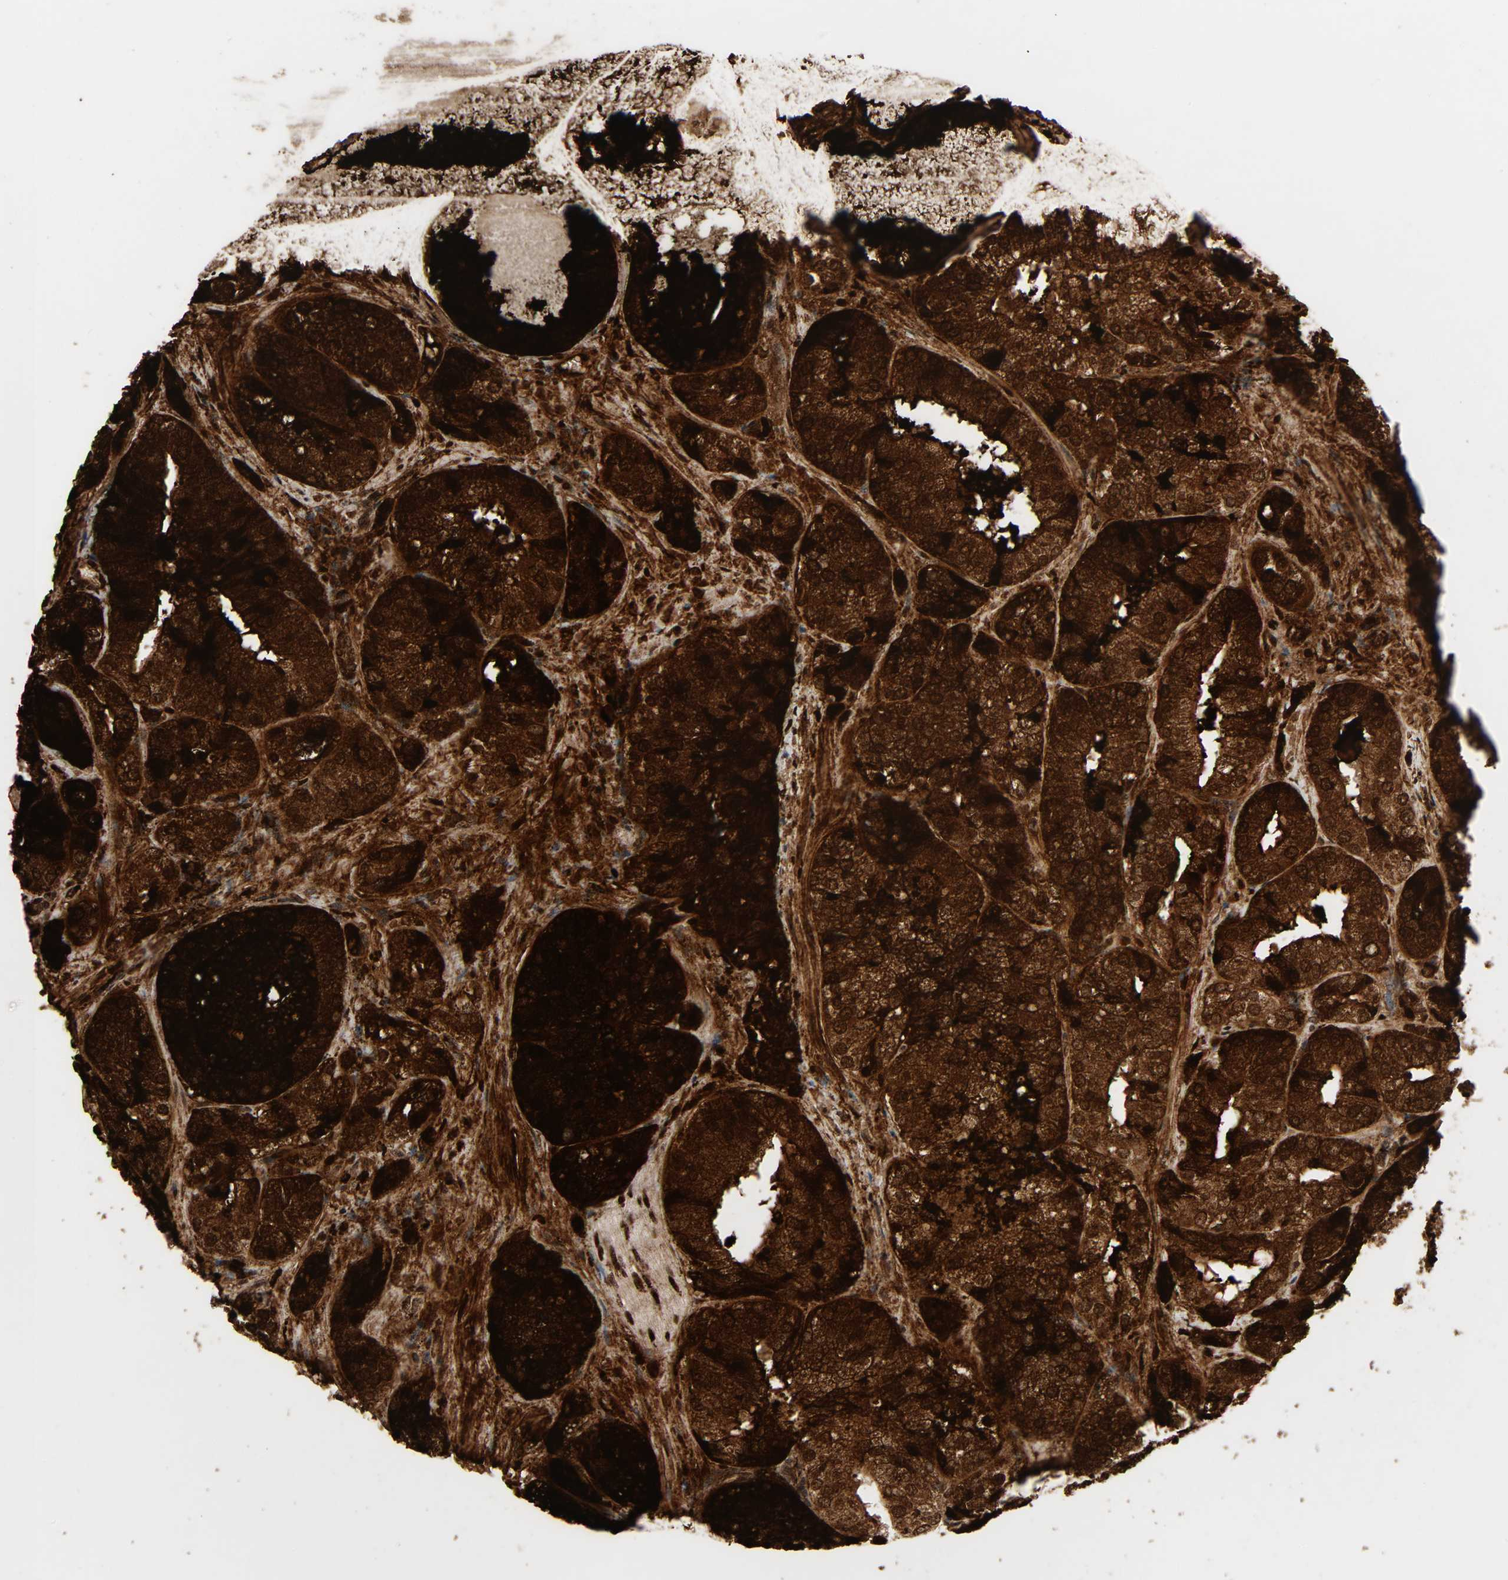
{"staining": {"intensity": "strong", "quantity": ">75%", "location": "cytoplasmic/membranous"}, "tissue": "prostate cancer", "cell_type": "Tumor cells", "image_type": "cancer", "snomed": [{"axis": "morphology", "description": "Adenocarcinoma, Low grade"}, {"axis": "topography", "description": "Prostate"}], "caption": "IHC of human prostate cancer (low-grade adenocarcinoma) demonstrates high levels of strong cytoplasmic/membranous expression in approximately >75% of tumor cells. (DAB (3,3'-diaminobenzidine) IHC, brown staining for protein, blue staining for nuclei).", "gene": "PSAP", "patient": {"sex": "male", "age": 60}}